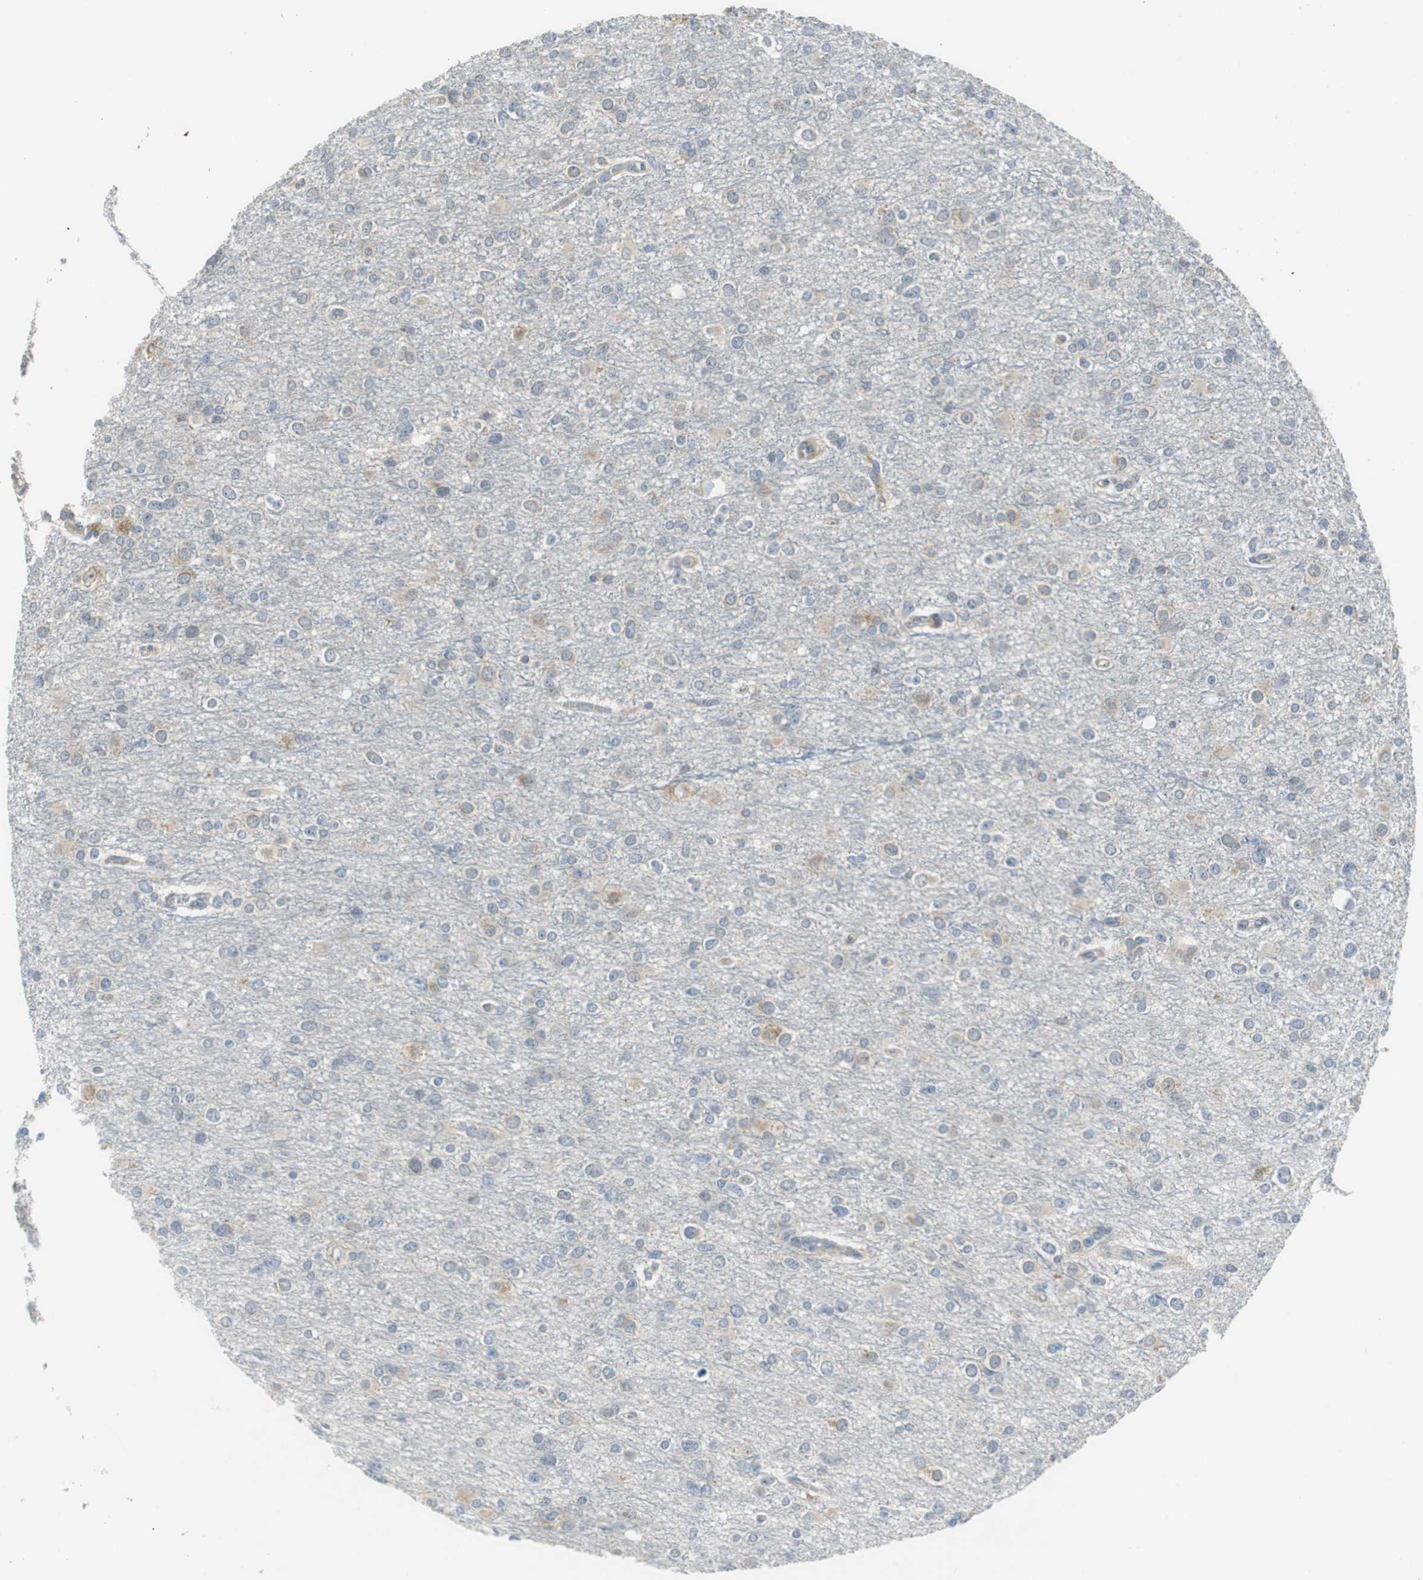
{"staining": {"intensity": "weak", "quantity": "<25%", "location": "cytoplasmic/membranous"}, "tissue": "glioma", "cell_type": "Tumor cells", "image_type": "cancer", "snomed": [{"axis": "morphology", "description": "Glioma, malignant, Low grade"}, {"axis": "topography", "description": "Brain"}], "caption": "An image of human malignant glioma (low-grade) is negative for staining in tumor cells.", "gene": "PLAA", "patient": {"sex": "male", "age": 42}}